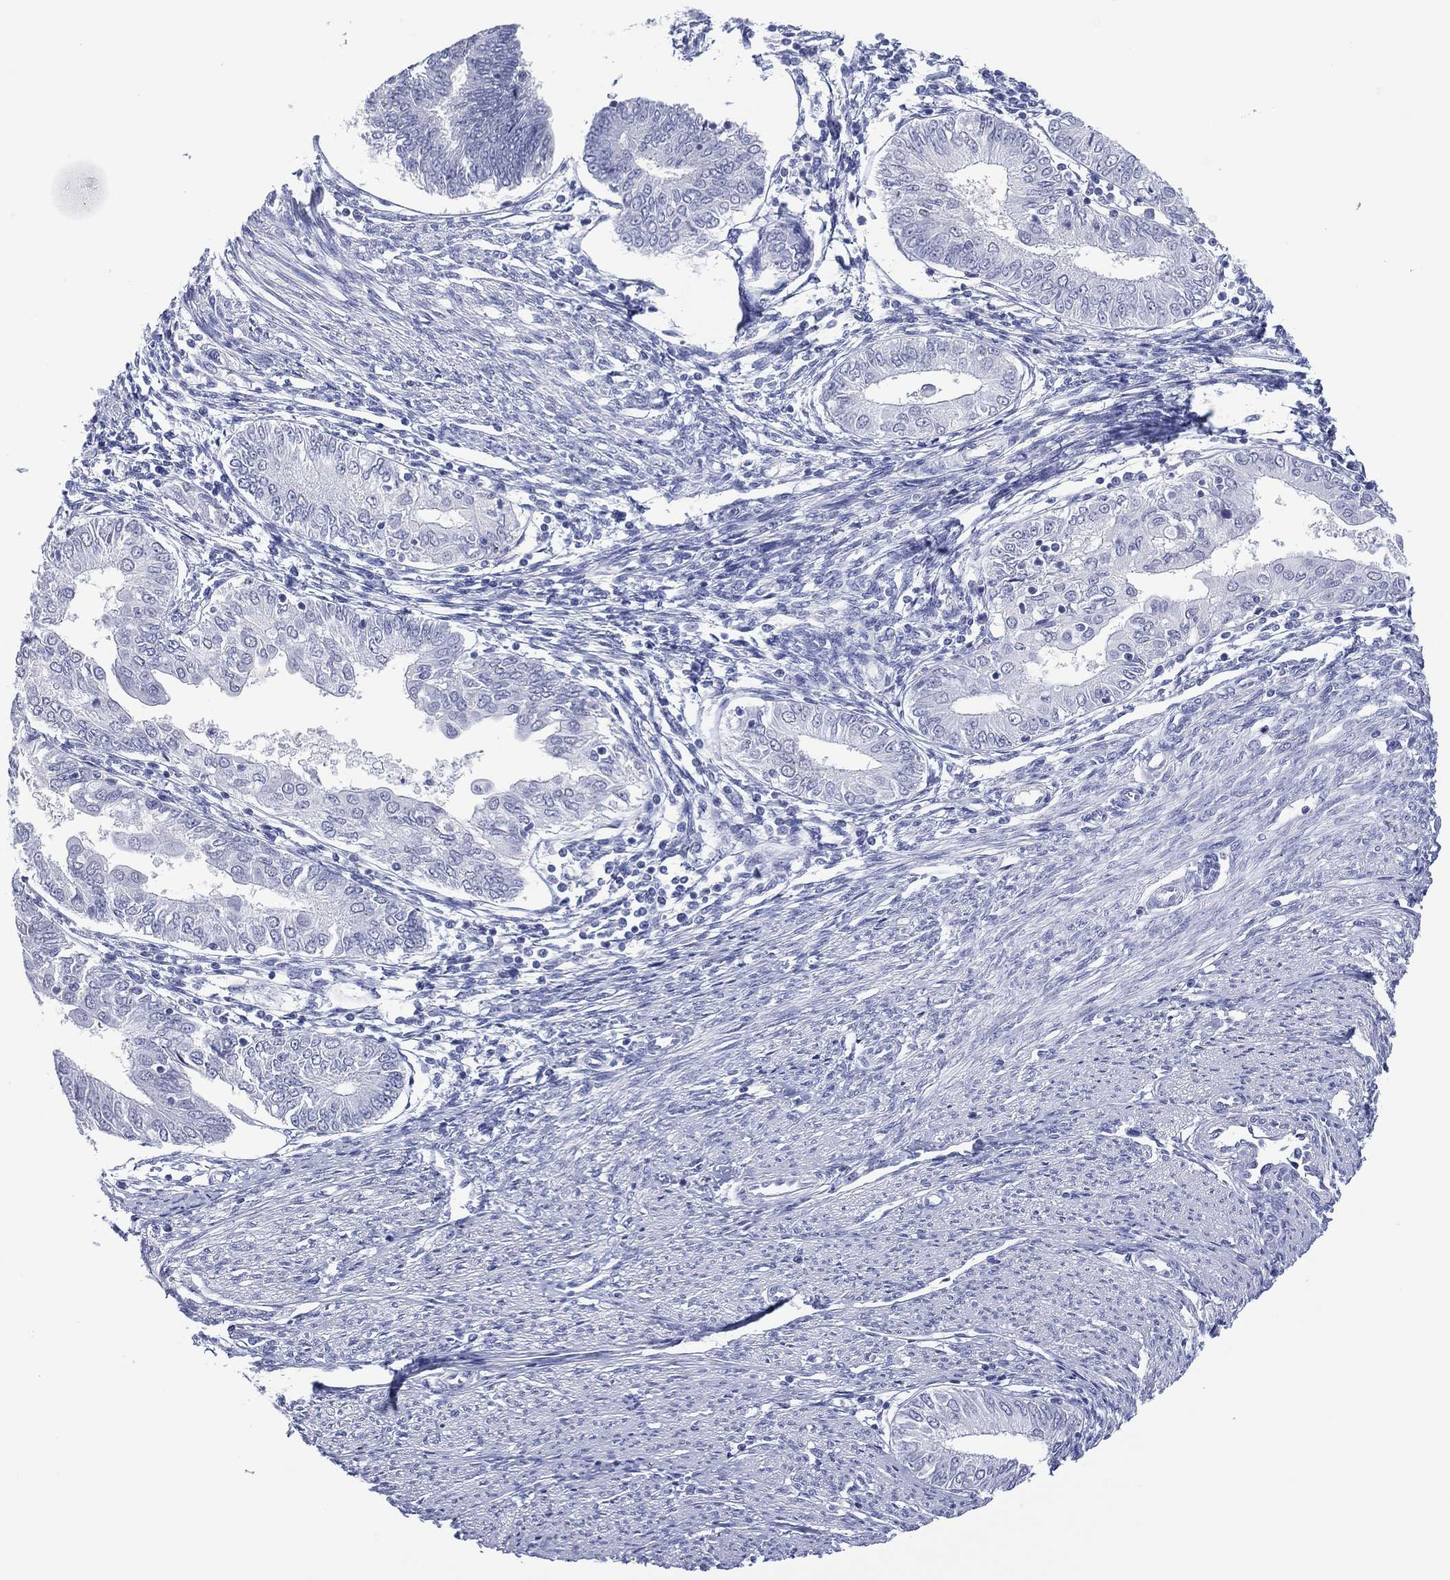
{"staining": {"intensity": "negative", "quantity": "none", "location": "none"}, "tissue": "endometrial cancer", "cell_type": "Tumor cells", "image_type": "cancer", "snomed": [{"axis": "morphology", "description": "Adenocarcinoma, NOS"}, {"axis": "topography", "description": "Endometrium"}], "caption": "IHC histopathology image of neoplastic tissue: human endometrial adenocarcinoma stained with DAB (3,3'-diaminobenzidine) displays no significant protein expression in tumor cells. (Brightfield microscopy of DAB (3,3'-diaminobenzidine) immunohistochemistry (IHC) at high magnification).", "gene": "UTF1", "patient": {"sex": "female", "age": 68}}